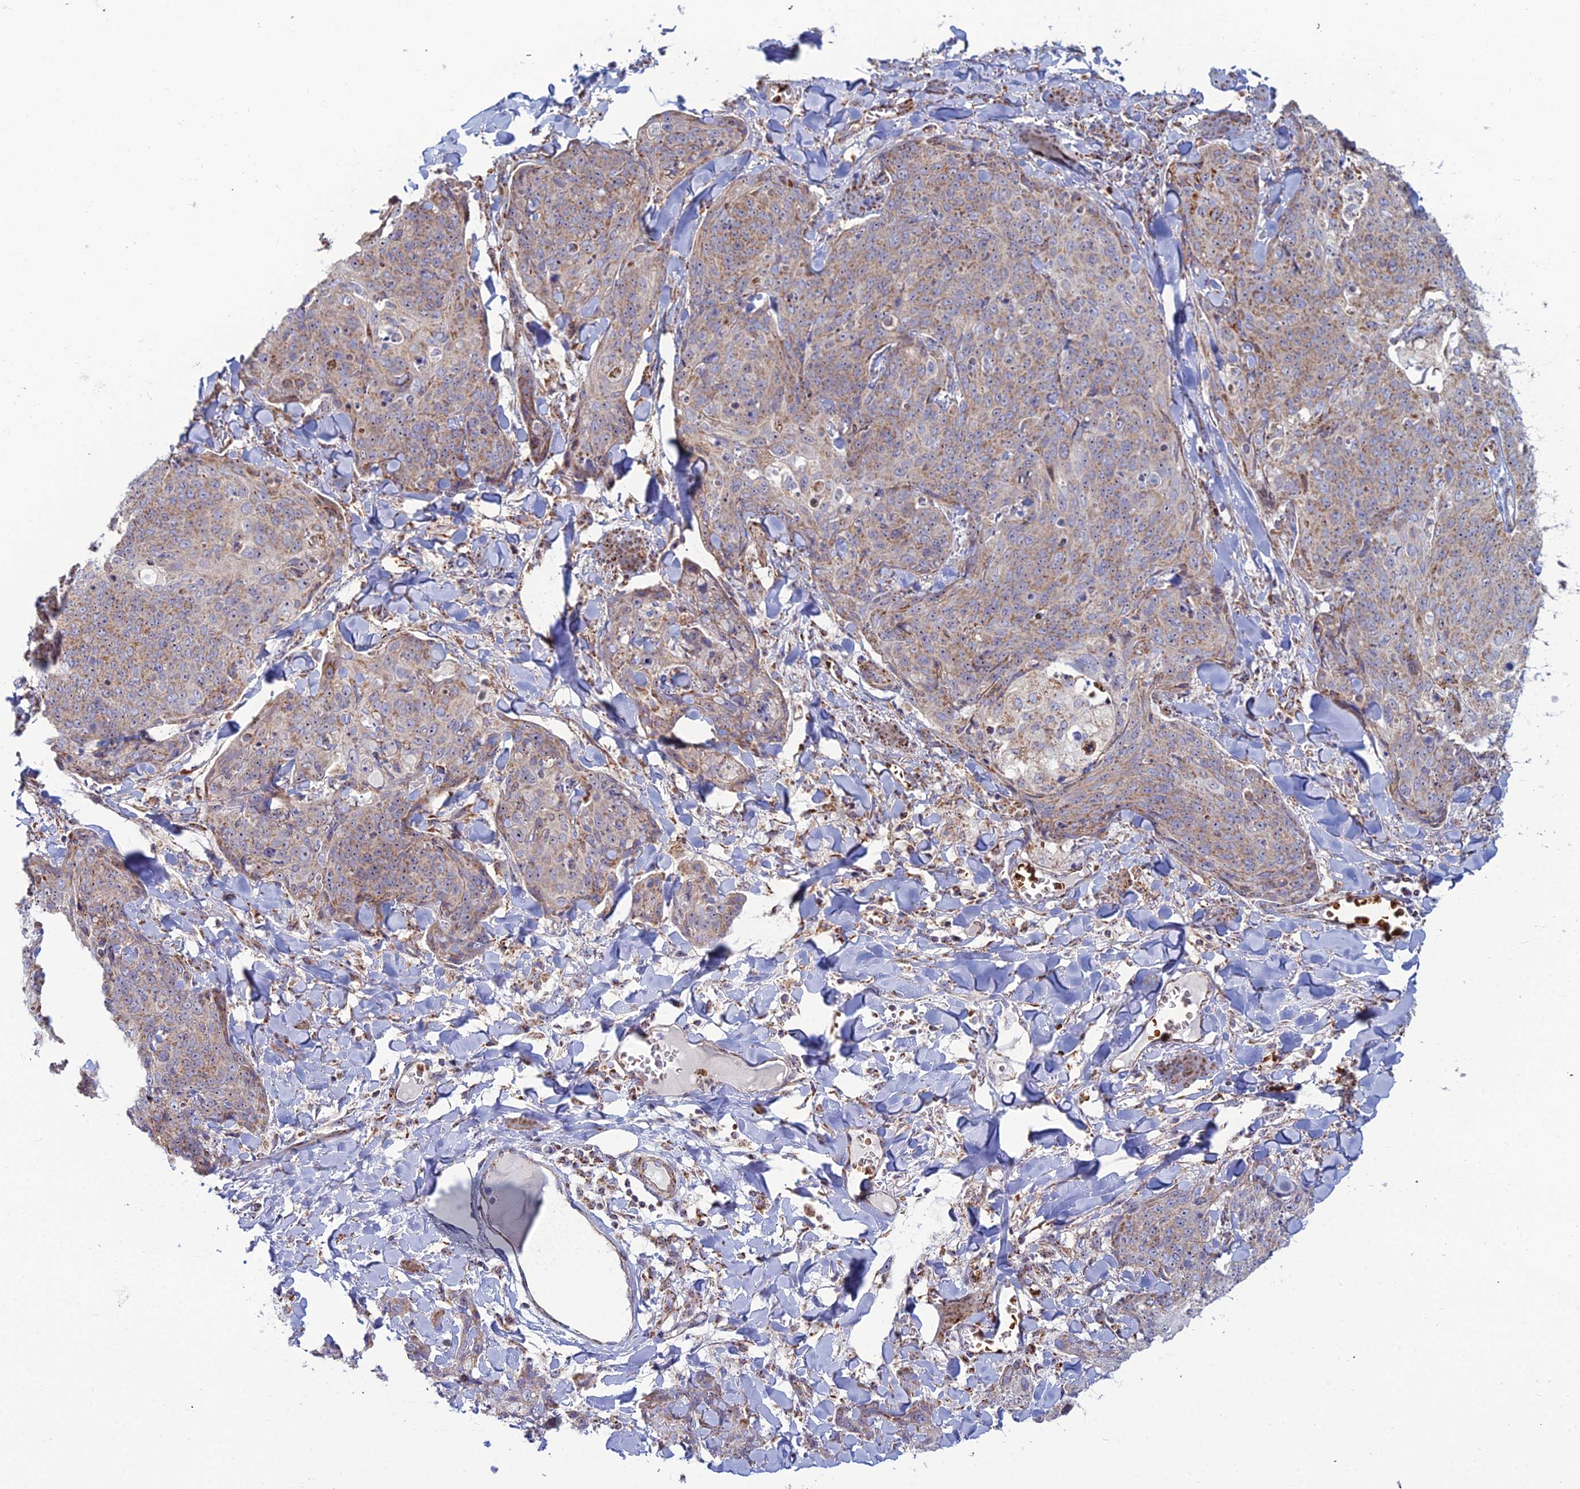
{"staining": {"intensity": "weak", "quantity": "25%-75%", "location": "cytoplasmic/membranous"}, "tissue": "skin cancer", "cell_type": "Tumor cells", "image_type": "cancer", "snomed": [{"axis": "morphology", "description": "Squamous cell carcinoma, NOS"}, {"axis": "topography", "description": "Skin"}, {"axis": "topography", "description": "Vulva"}], "caption": "Immunohistochemical staining of skin cancer demonstrates weak cytoplasmic/membranous protein positivity in about 25%-75% of tumor cells.", "gene": "SLC35F4", "patient": {"sex": "female", "age": 85}}